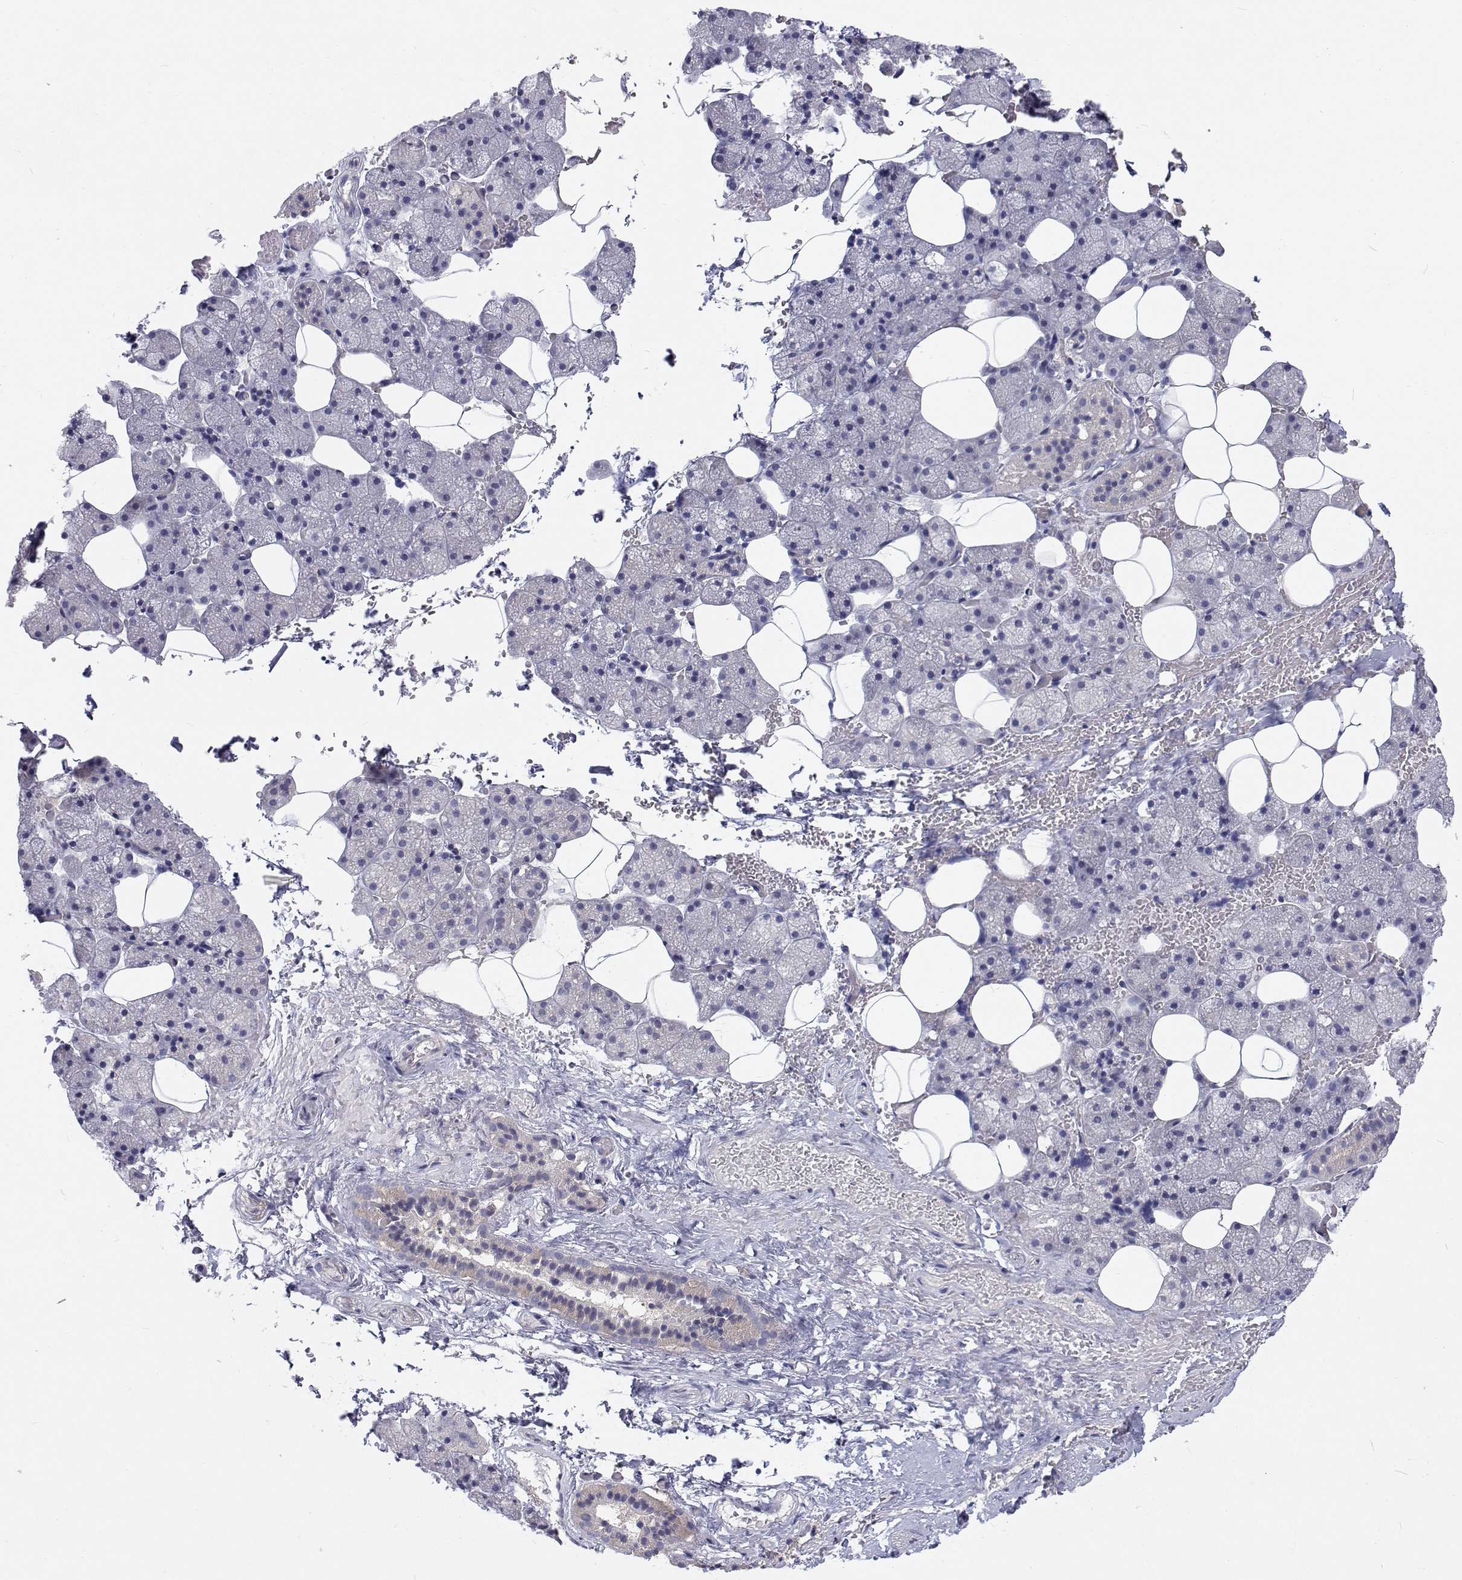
{"staining": {"intensity": "negative", "quantity": "none", "location": "none"}, "tissue": "salivary gland", "cell_type": "Glandular cells", "image_type": "normal", "snomed": [{"axis": "morphology", "description": "Normal tissue, NOS"}, {"axis": "topography", "description": "Salivary gland"}, {"axis": "topography", "description": "Peripheral nerve tissue"}], "caption": "DAB immunohistochemical staining of normal human salivary gland reveals no significant positivity in glandular cells.", "gene": "MYPN", "patient": {"sex": "male", "age": 38}}